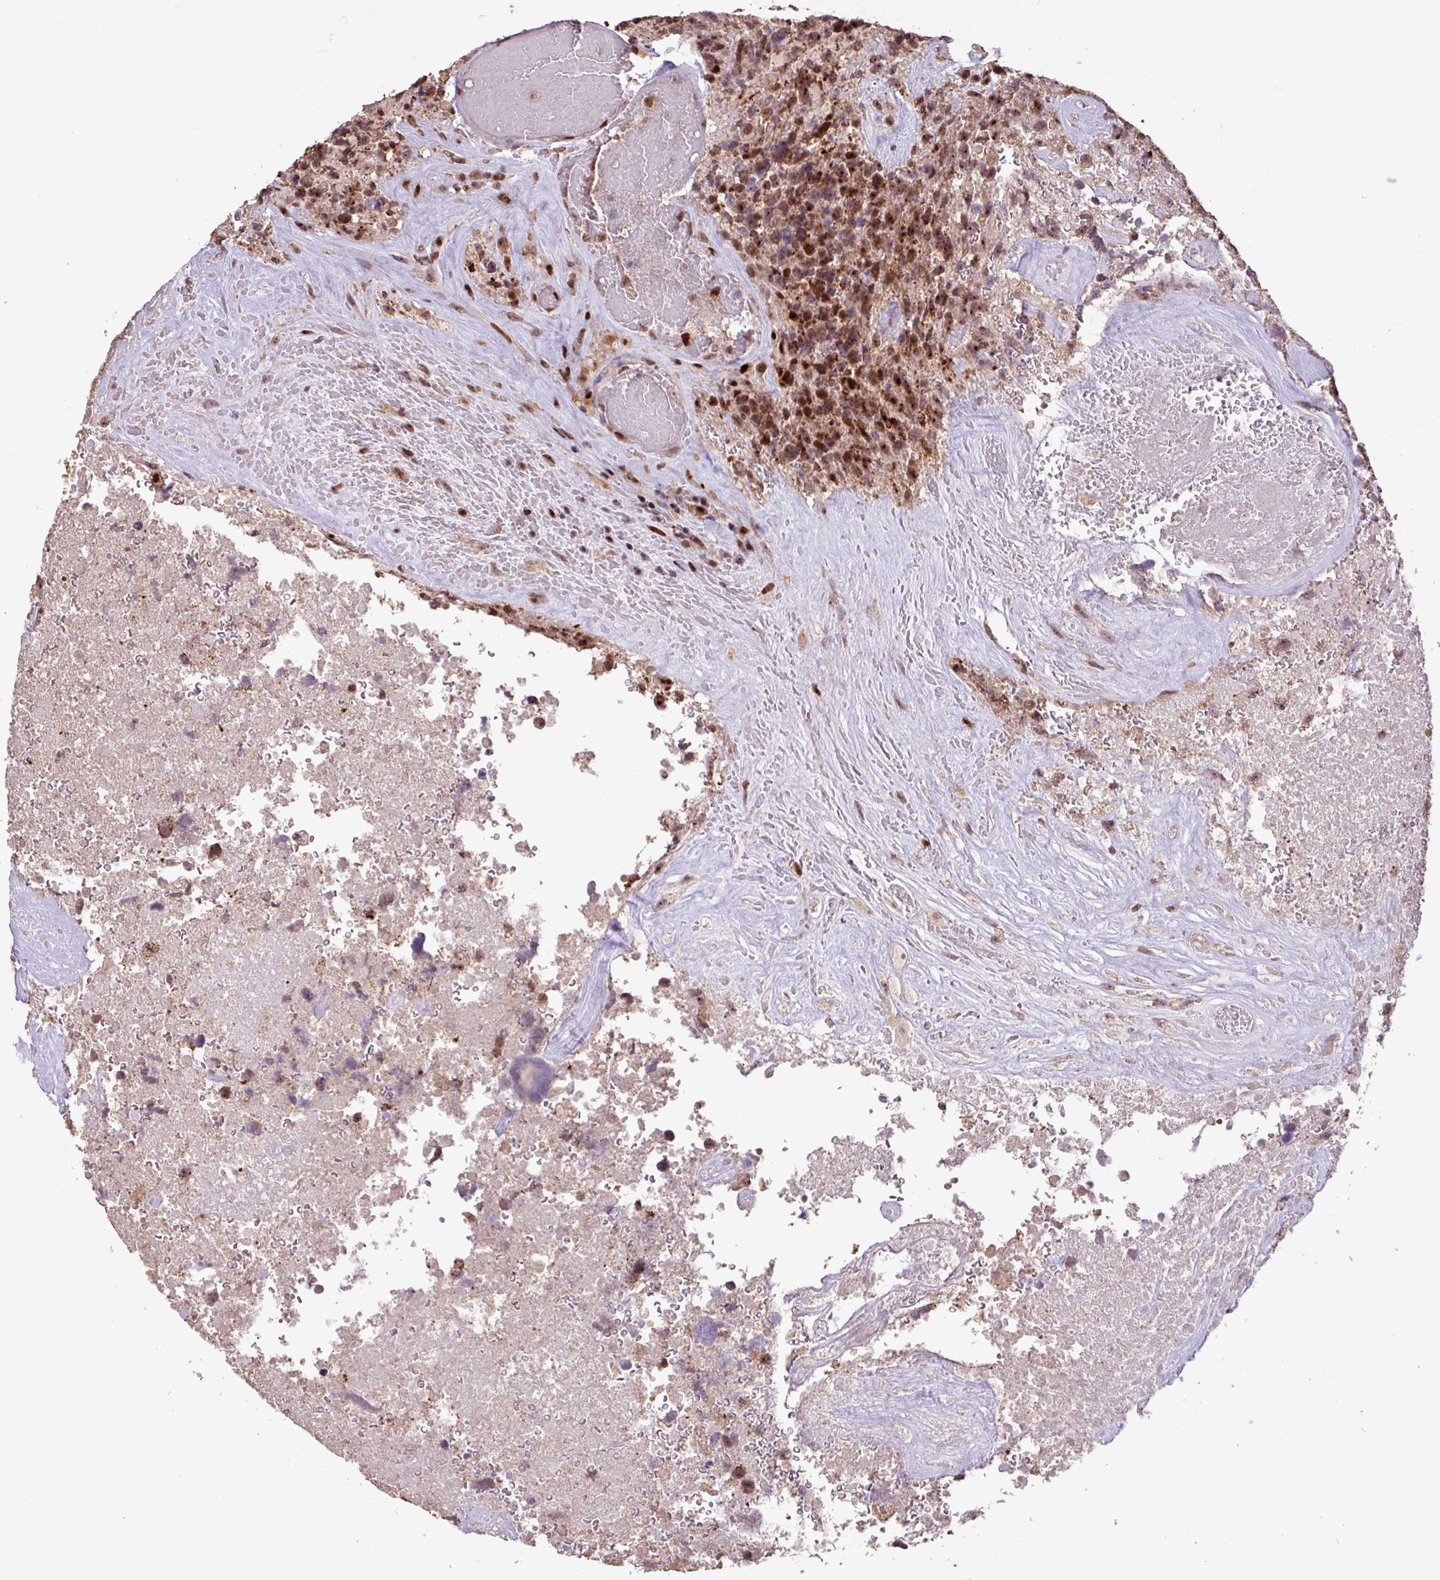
{"staining": {"intensity": "moderate", "quantity": "25%-75%", "location": "nuclear"}, "tissue": "glioma", "cell_type": "Tumor cells", "image_type": "cancer", "snomed": [{"axis": "morphology", "description": "Glioma, malignant, High grade"}, {"axis": "topography", "description": "Brain"}], "caption": "Immunohistochemistry photomicrograph of neoplastic tissue: human malignant glioma (high-grade) stained using immunohistochemistry (IHC) exhibits medium levels of moderate protein expression localized specifically in the nuclear of tumor cells, appearing as a nuclear brown color.", "gene": "ZNF709", "patient": {"sex": "male", "age": 69}}